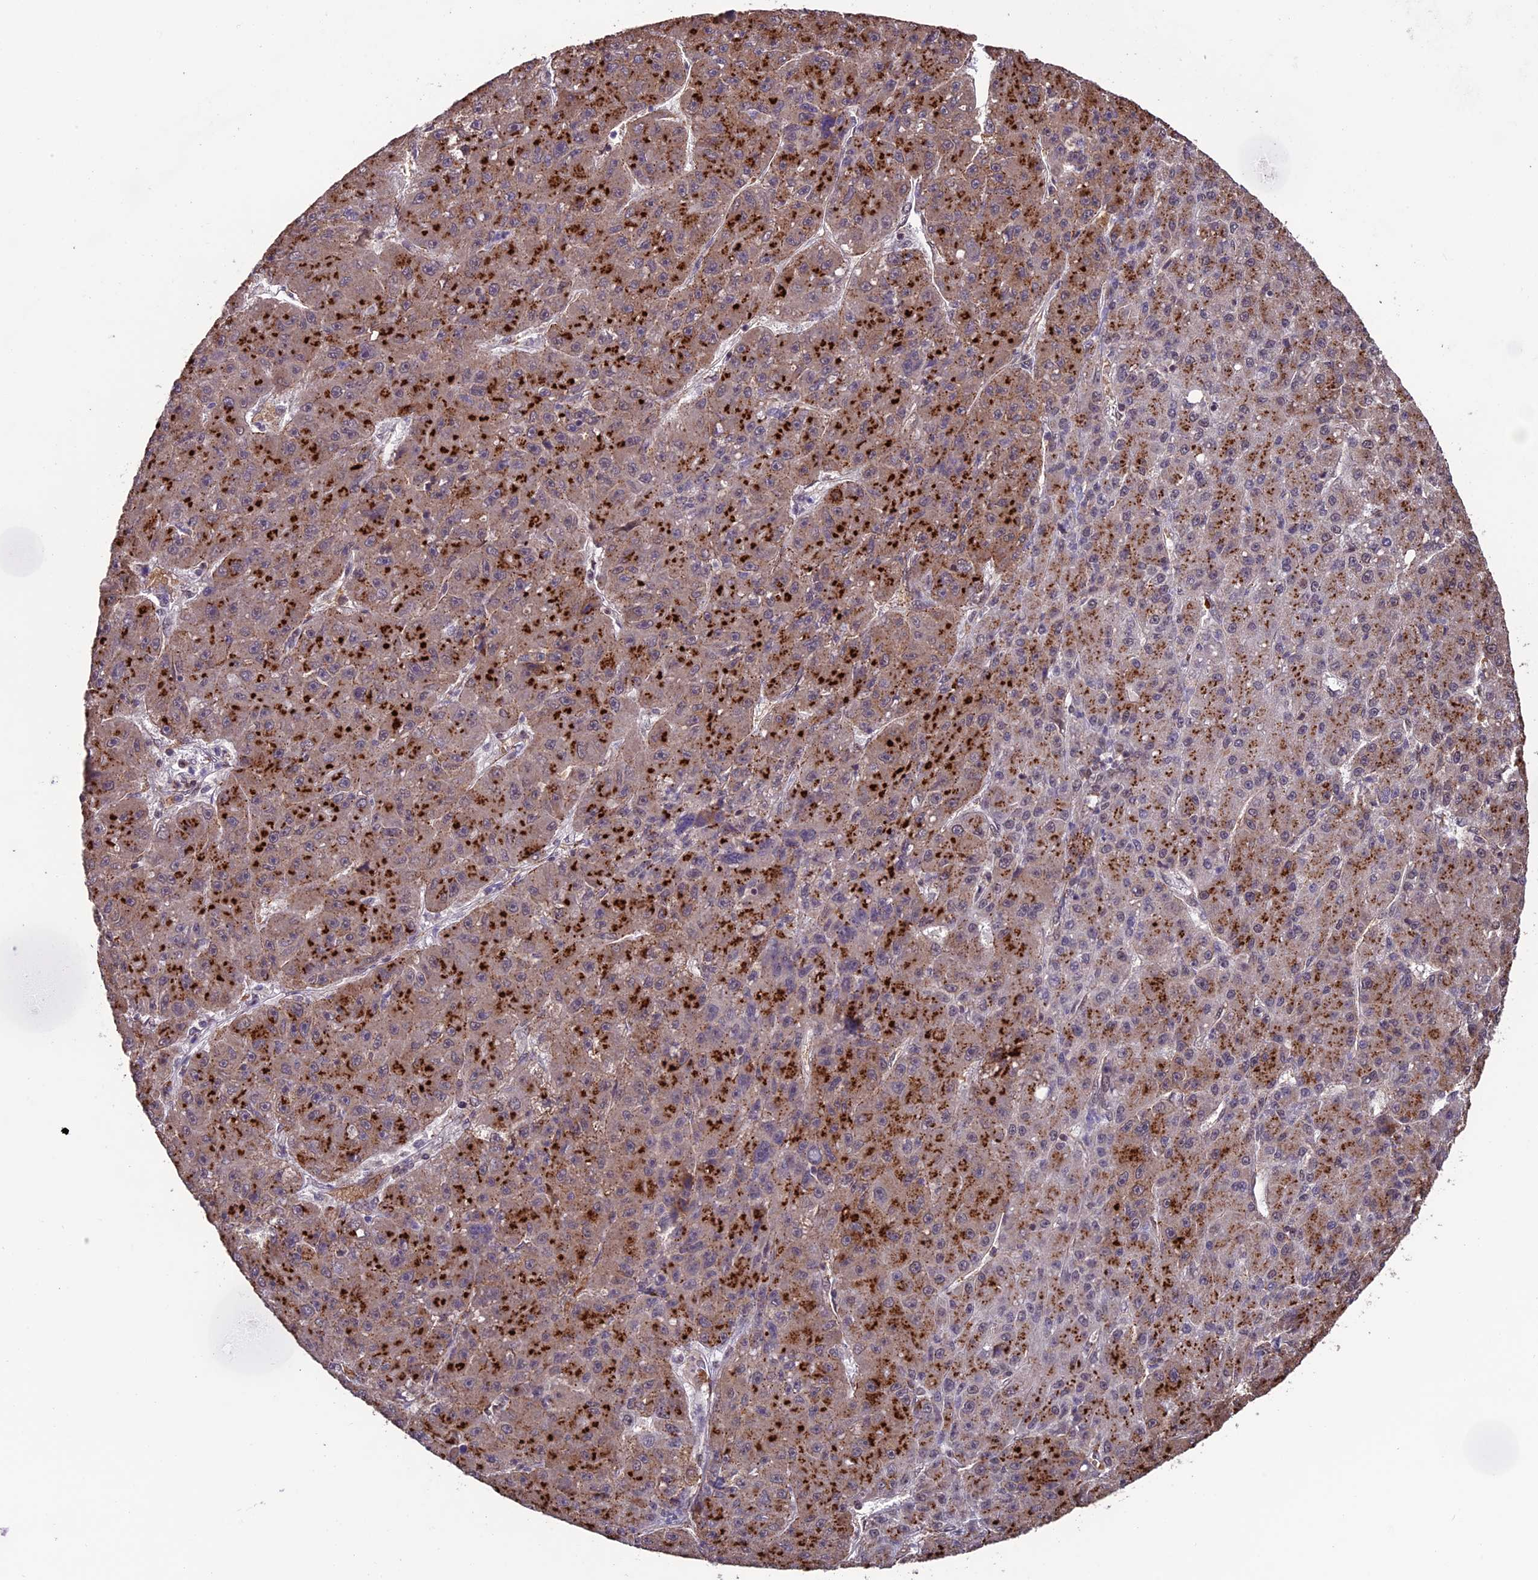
{"staining": {"intensity": "moderate", "quantity": ">75%", "location": "cytoplasmic/membranous"}, "tissue": "liver cancer", "cell_type": "Tumor cells", "image_type": "cancer", "snomed": [{"axis": "morphology", "description": "Carcinoma, Hepatocellular, NOS"}, {"axis": "topography", "description": "Liver"}], "caption": "Liver cancer (hepatocellular carcinoma) was stained to show a protein in brown. There is medium levels of moderate cytoplasmic/membranous staining in approximately >75% of tumor cells.", "gene": "CABIN1", "patient": {"sex": "male", "age": 67}}